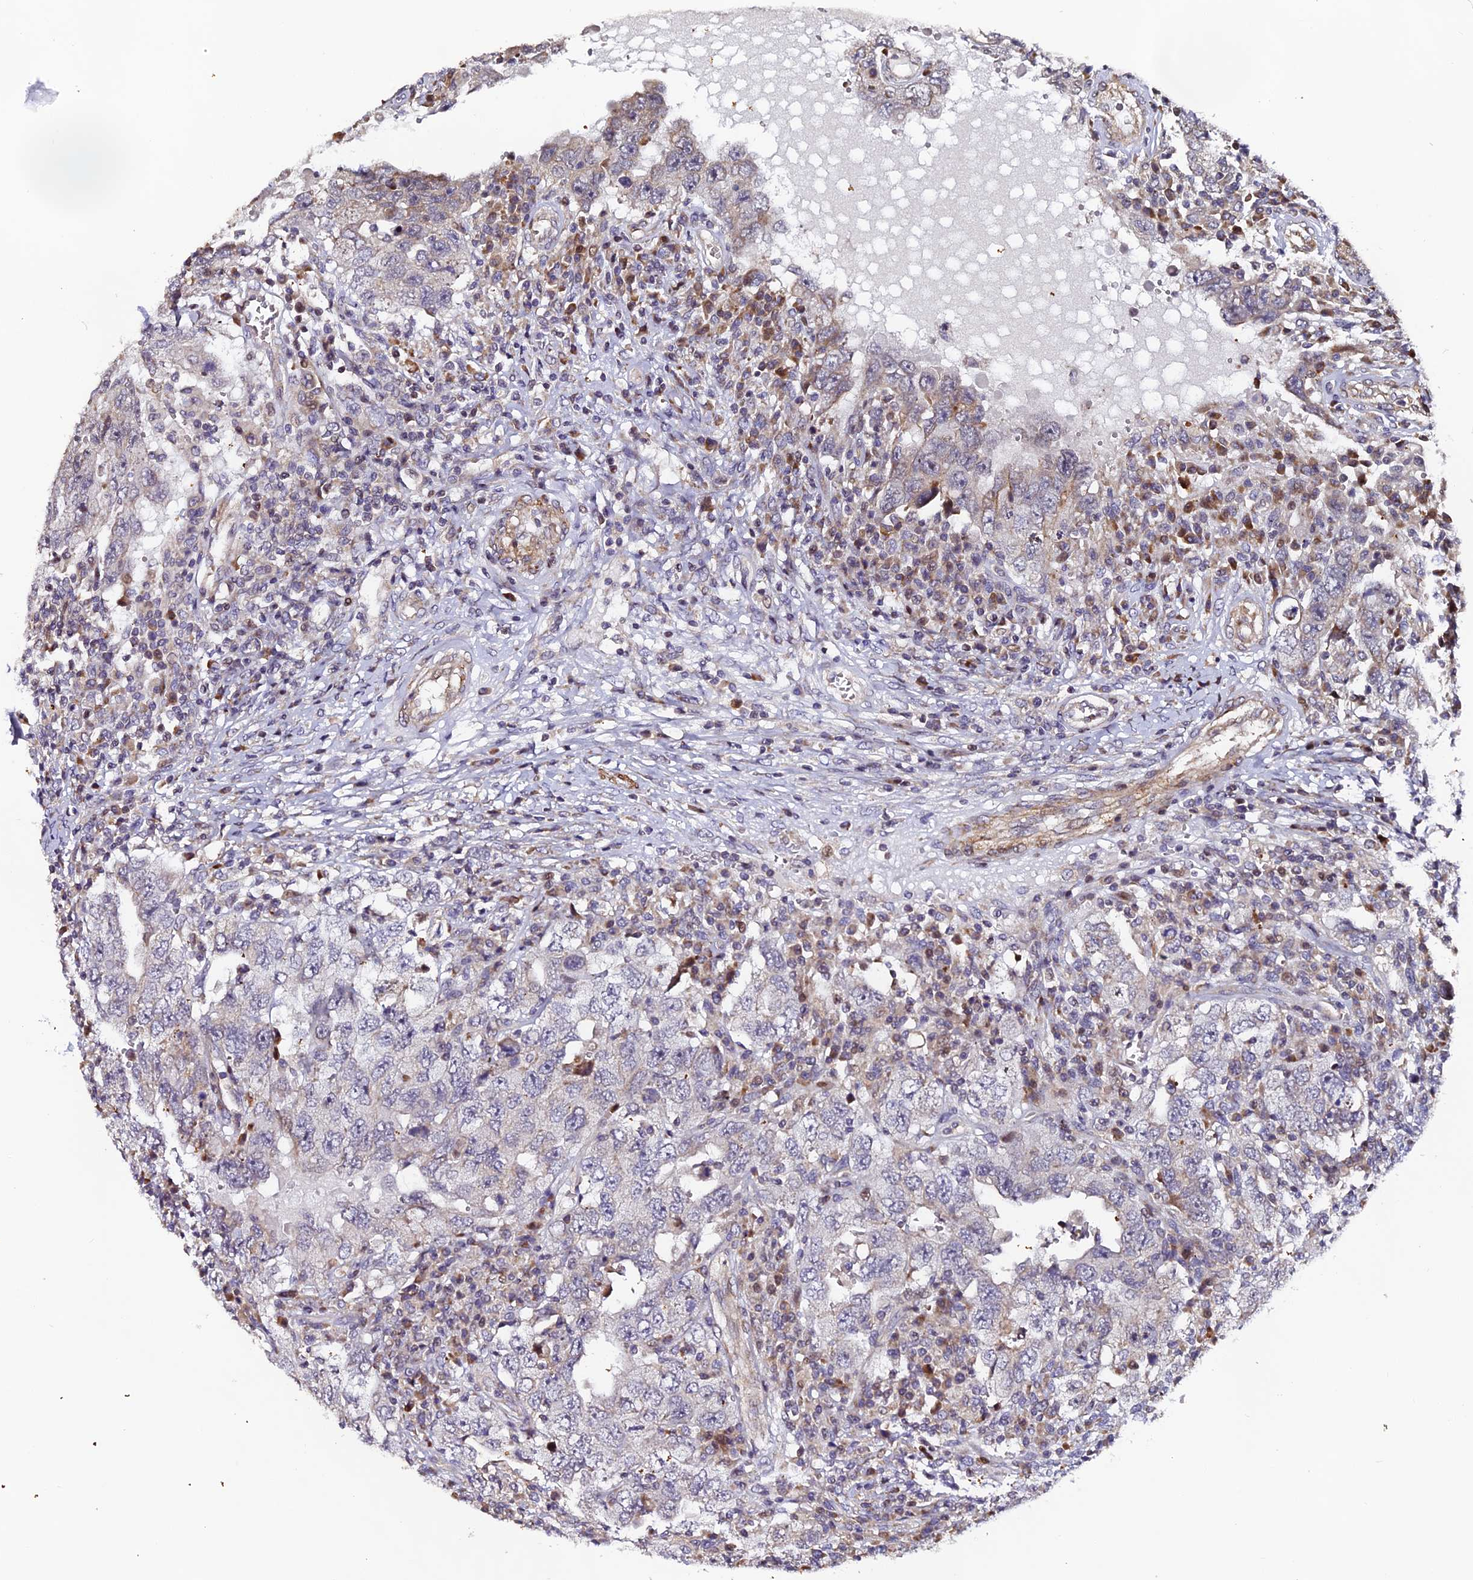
{"staining": {"intensity": "negative", "quantity": "none", "location": "none"}, "tissue": "testis cancer", "cell_type": "Tumor cells", "image_type": "cancer", "snomed": [{"axis": "morphology", "description": "Carcinoma, Embryonal, NOS"}, {"axis": "topography", "description": "Testis"}], "caption": "An IHC micrograph of testis cancer (embryonal carcinoma) is shown. There is no staining in tumor cells of testis cancer (embryonal carcinoma).", "gene": "RAB28", "patient": {"sex": "male", "age": 26}}